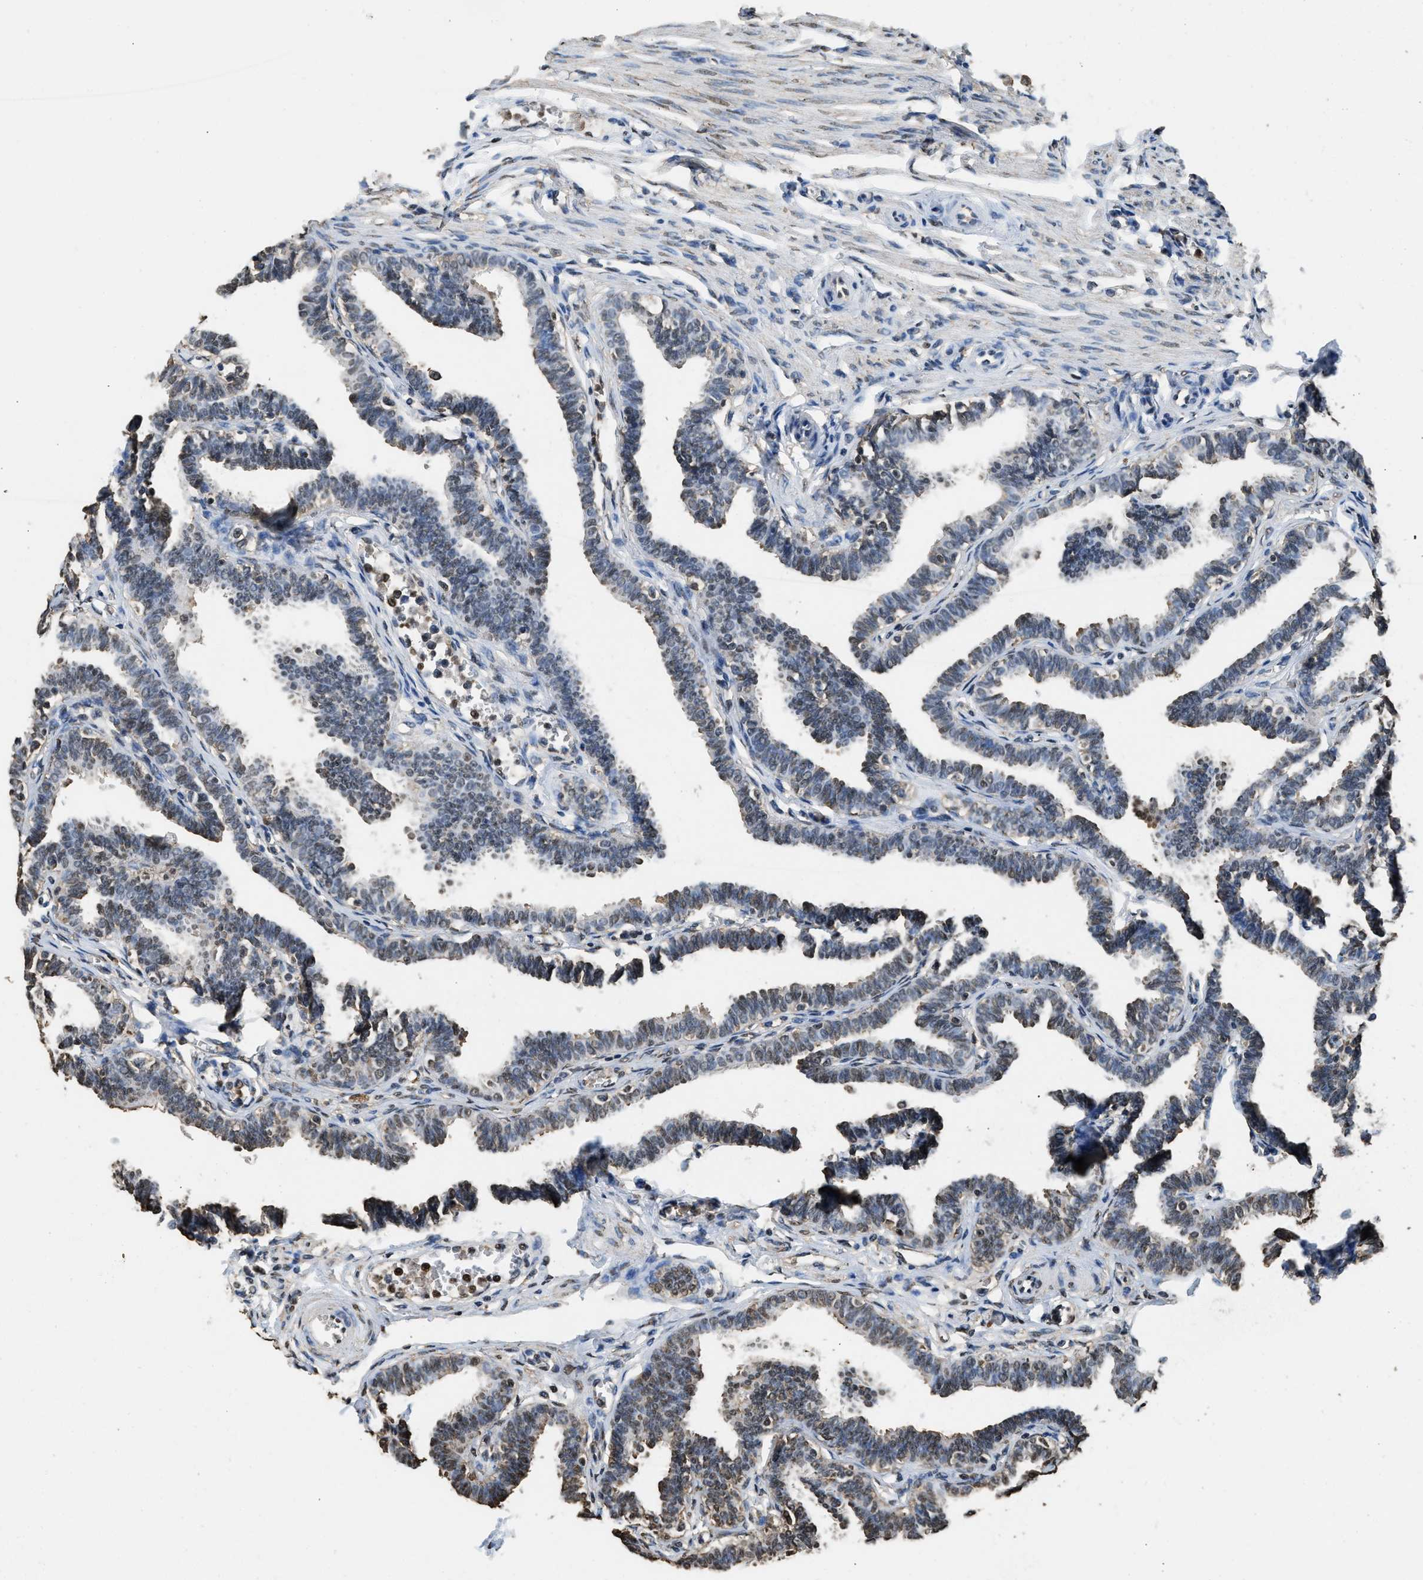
{"staining": {"intensity": "moderate", "quantity": "25%-75%", "location": "cytoplasmic/membranous,nuclear"}, "tissue": "fallopian tube", "cell_type": "Glandular cells", "image_type": "normal", "snomed": [{"axis": "morphology", "description": "Normal tissue, NOS"}, {"axis": "topography", "description": "Fallopian tube"}, {"axis": "topography", "description": "Ovary"}], "caption": "Immunohistochemical staining of benign fallopian tube reveals moderate cytoplasmic/membranous,nuclear protein expression in approximately 25%-75% of glandular cells. (brown staining indicates protein expression, while blue staining denotes nuclei).", "gene": "GAPDH", "patient": {"sex": "female", "age": 23}}